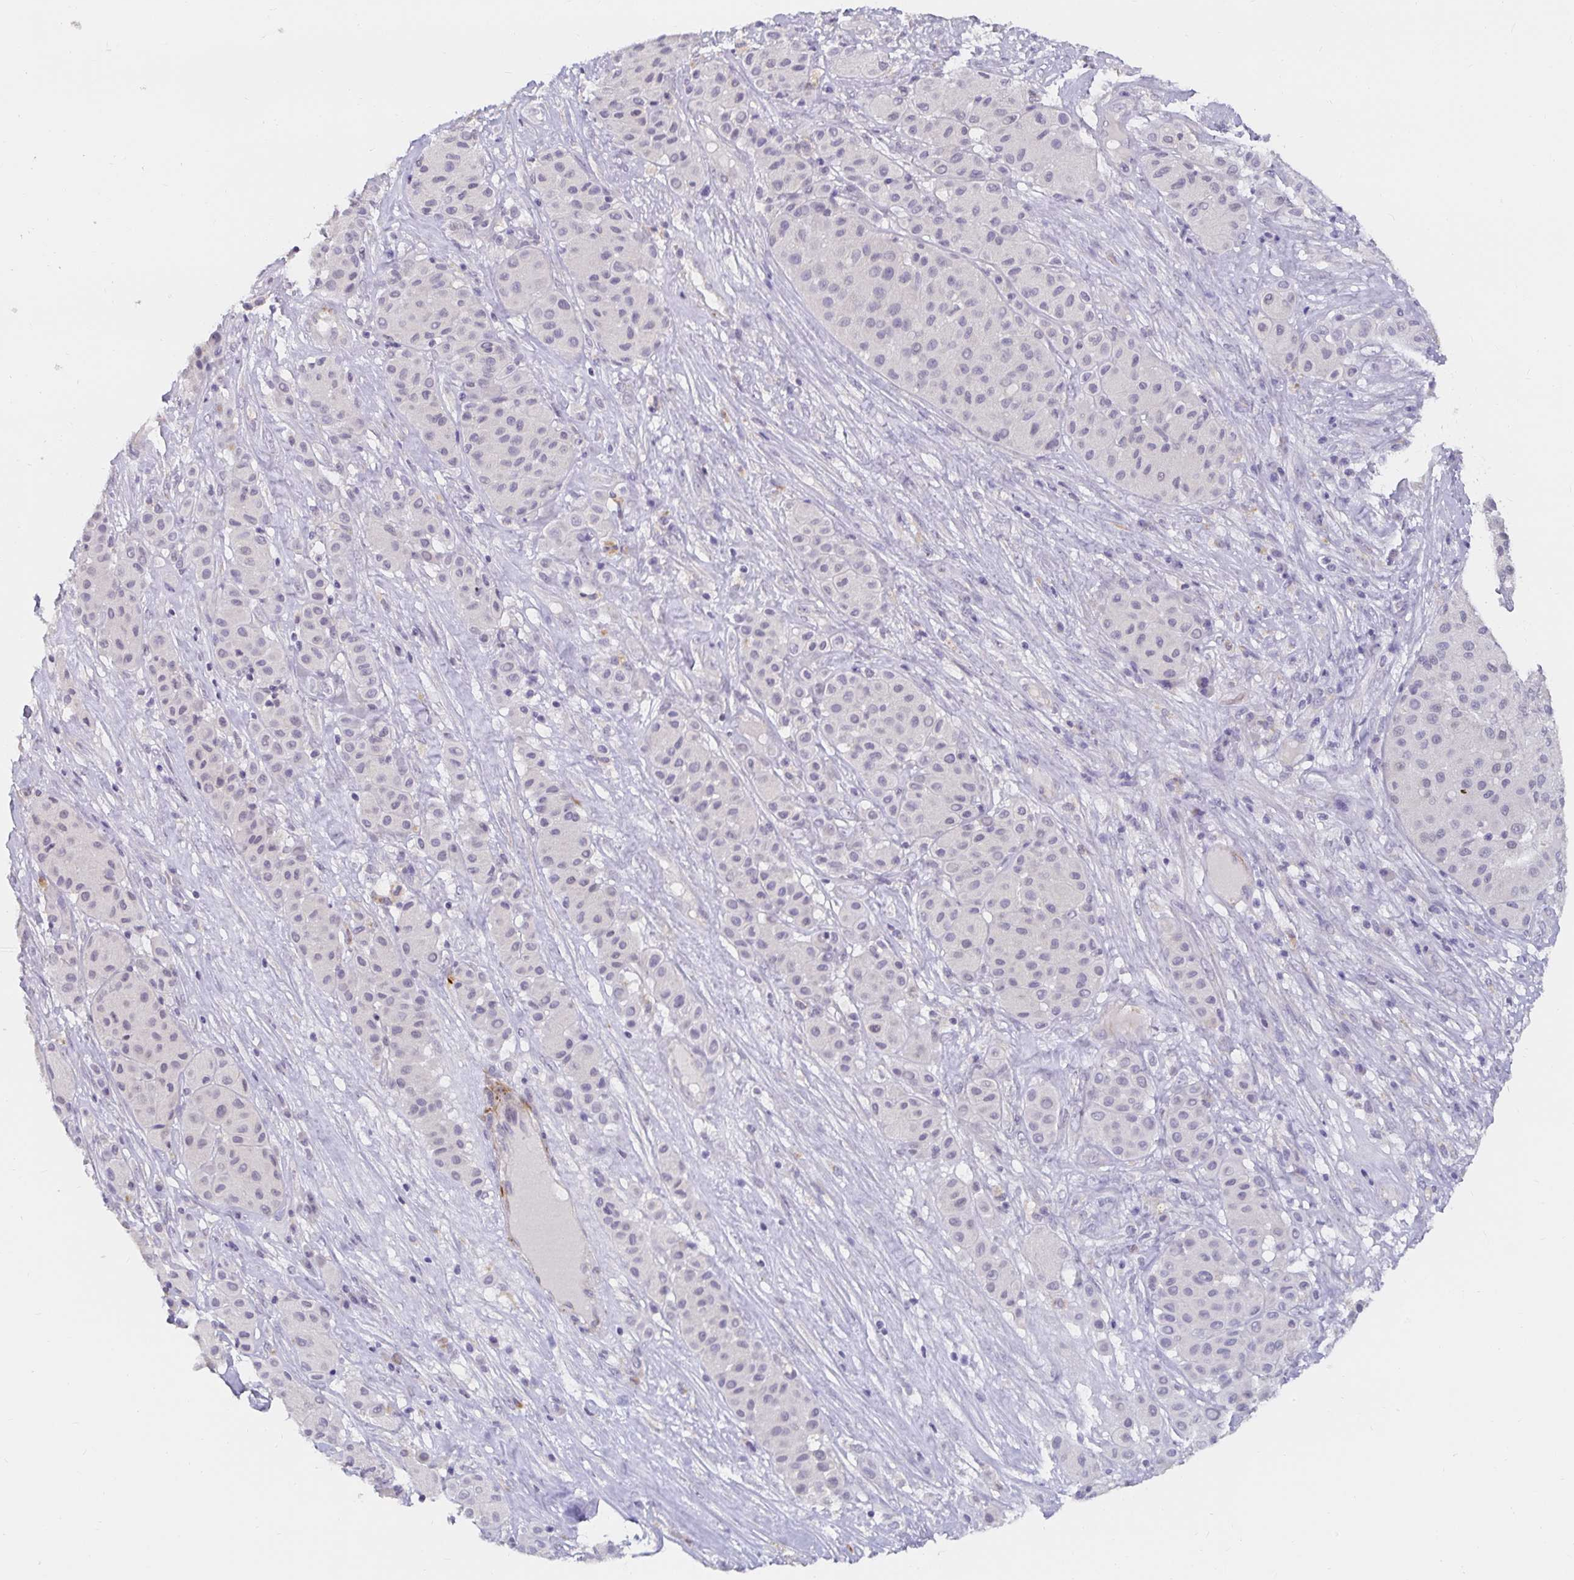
{"staining": {"intensity": "negative", "quantity": "none", "location": "none"}, "tissue": "melanoma", "cell_type": "Tumor cells", "image_type": "cancer", "snomed": [{"axis": "morphology", "description": "Malignant melanoma, Metastatic site"}, {"axis": "topography", "description": "Smooth muscle"}], "caption": "Tumor cells are negative for protein expression in human malignant melanoma (metastatic site). (DAB (3,3'-diaminobenzidine) immunohistochemistry (IHC), high magnification).", "gene": "PDX1", "patient": {"sex": "male", "age": 41}}